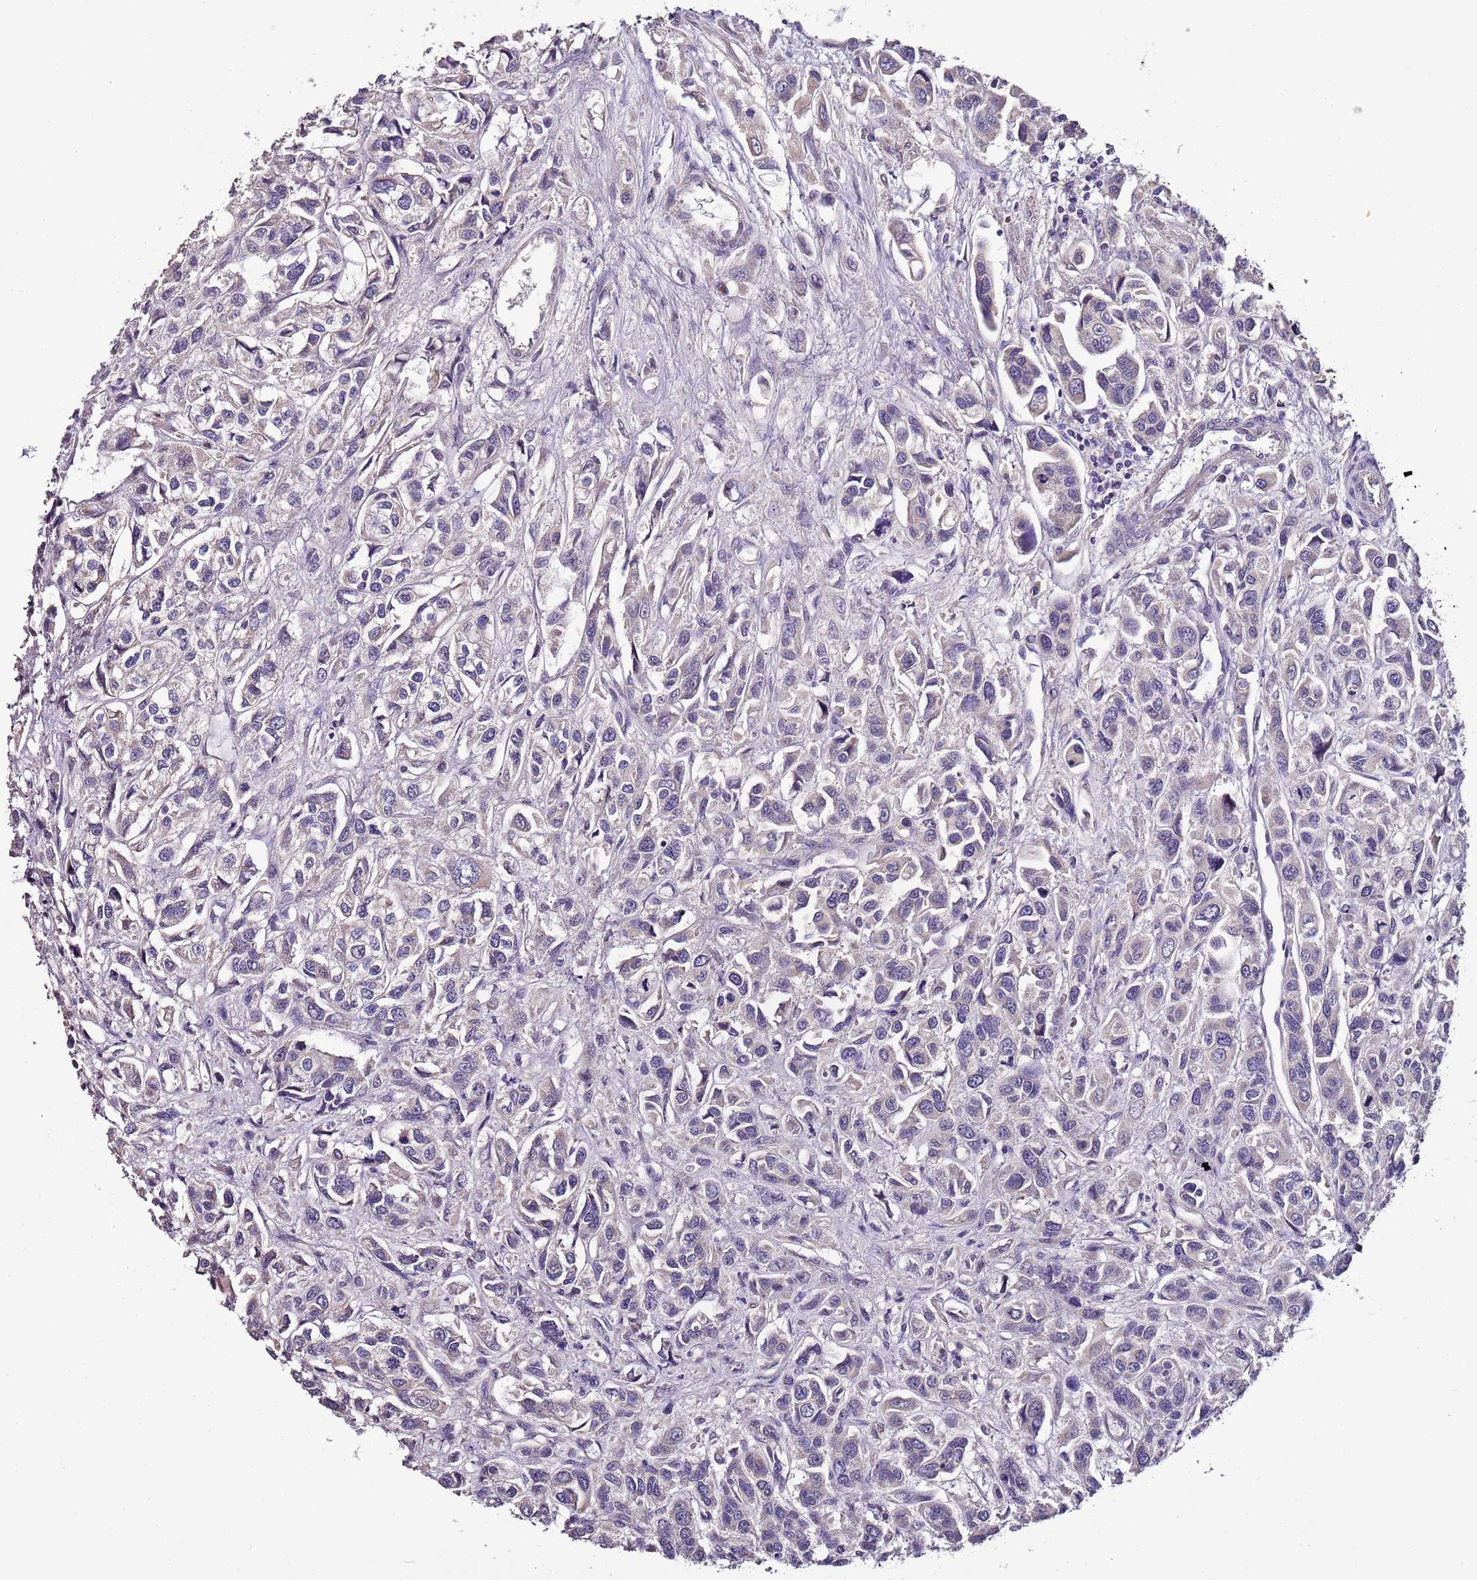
{"staining": {"intensity": "negative", "quantity": "none", "location": "none"}, "tissue": "urothelial cancer", "cell_type": "Tumor cells", "image_type": "cancer", "snomed": [{"axis": "morphology", "description": "Urothelial carcinoma, High grade"}, {"axis": "topography", "description": "Urinary bladder"}], "caption": "Tumor cells are negative for protein expression in human urothelial cancer.", "gene": "FAM20A", "patient": {"sex": "male", "age": 67}}